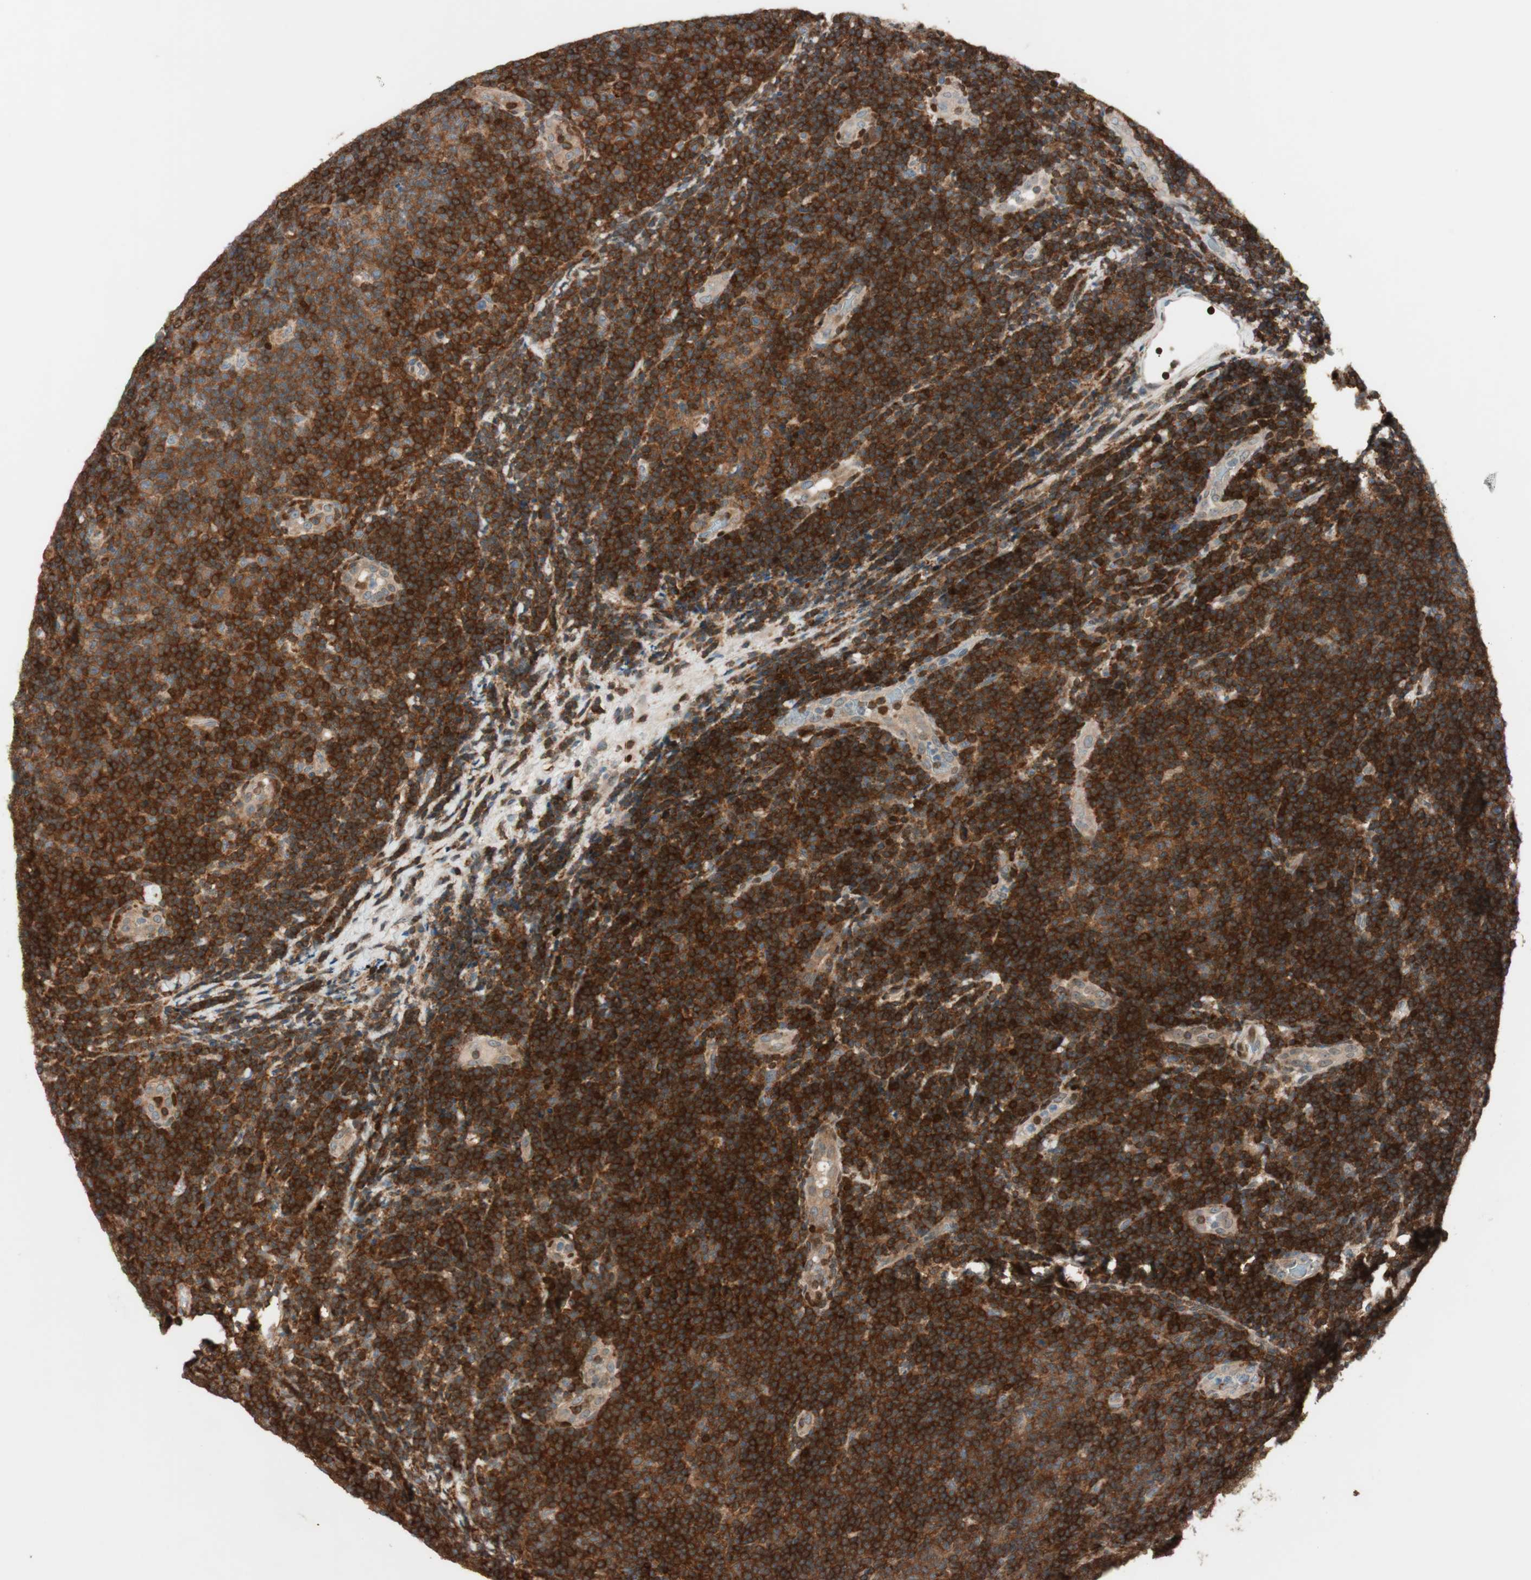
{"staining": {"intensity": "strong", "quantity": ">75%", "location": "cytoplasmic/membranous"}, "tissue": "lymphoma", "cell_type": "Tumor cells", "image_type": "cancer", "snomed": [{"axis": "morphology", "description": "Malignant lymphoma, non-Hodgkin's type, Low grade"}, {"axis": "topography", "description": "Lymph node"}], "caption": "A high amount of strong cytoplasmic/membranous expression is seen in about >75% of tumor cells in malignant lymphoma, non-Hodgkin's type (low-grade) tissue.", "gene": "BIN1", "patient": {"sex": "male", "age": 83}}